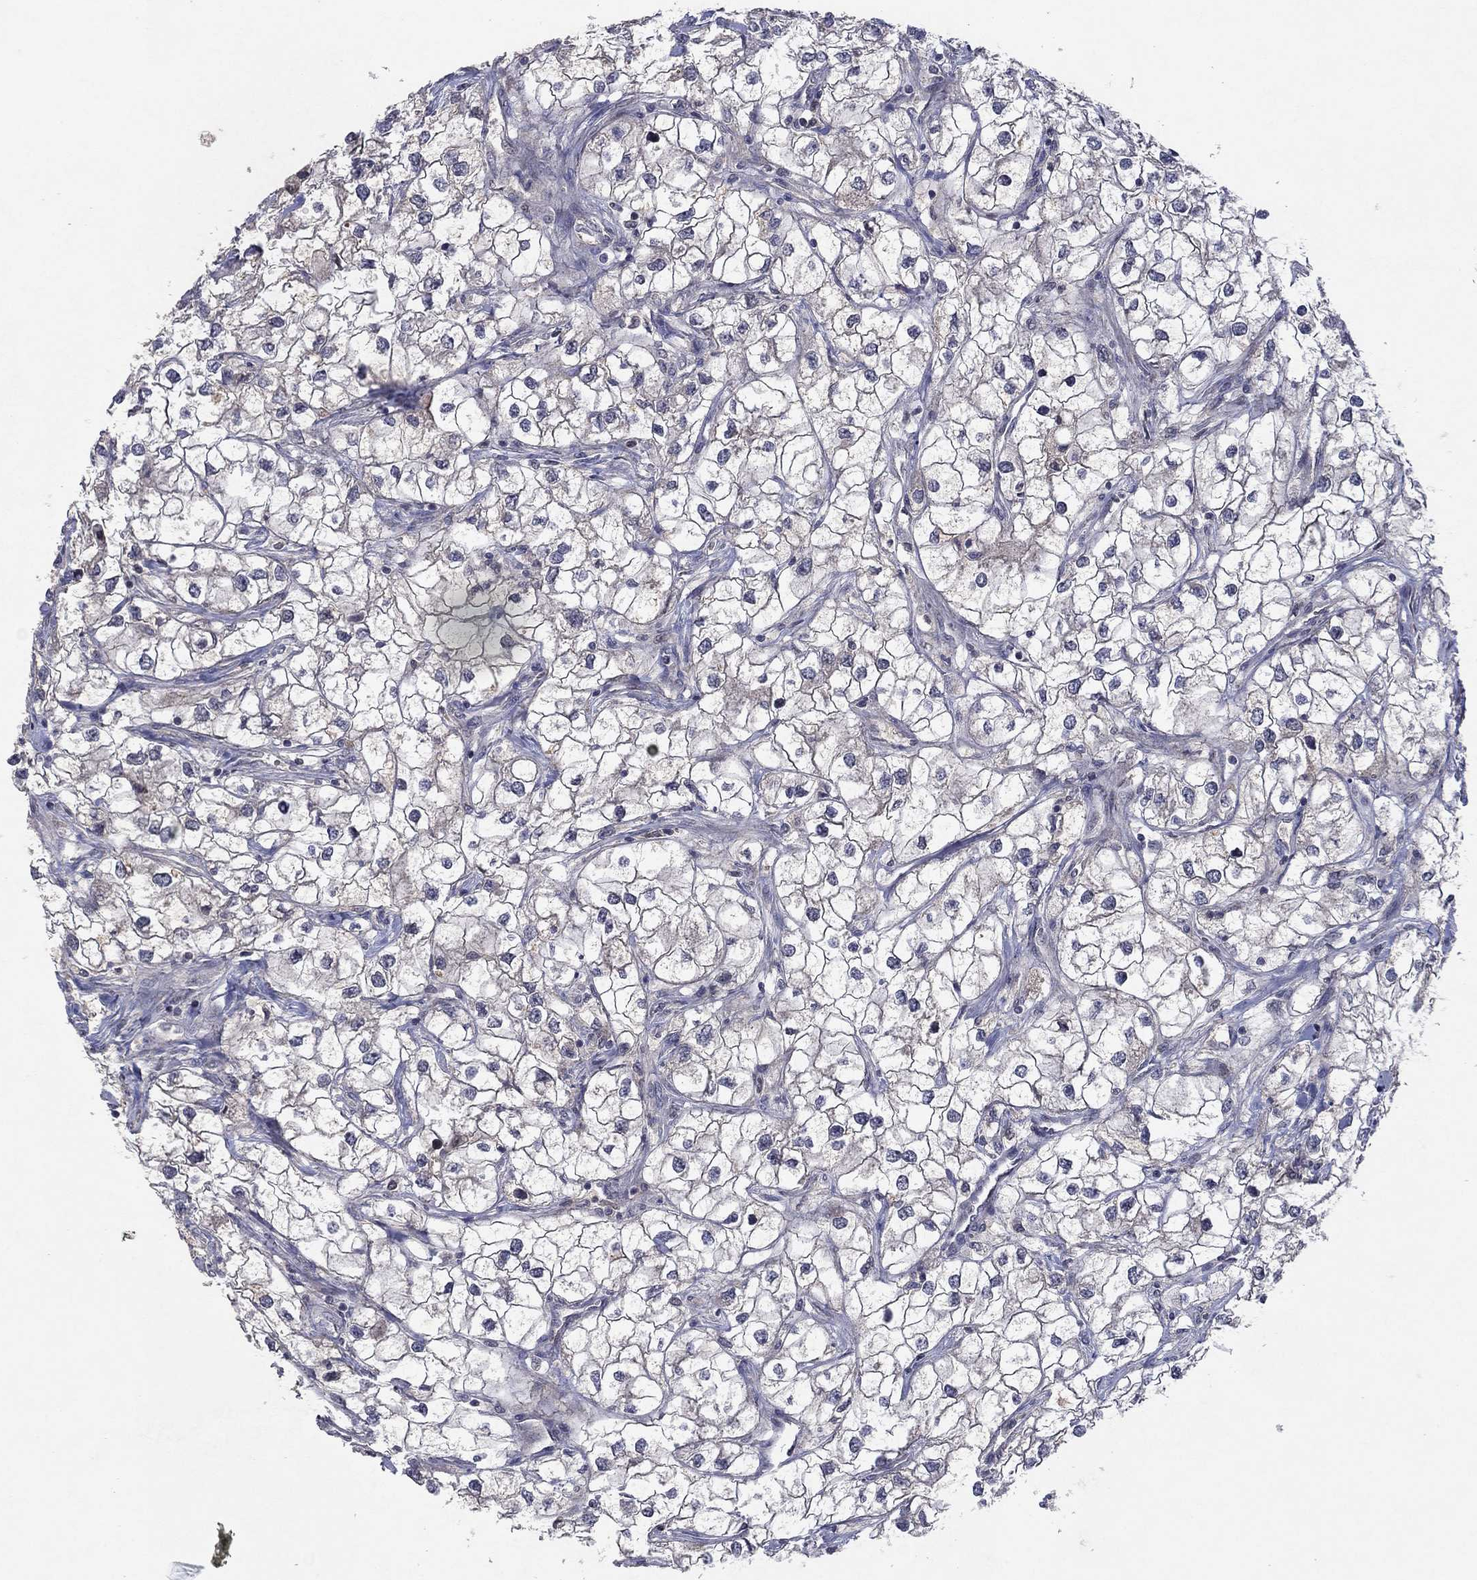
{"staining": {"intensity": "negative", "quantity": "none", "location": "none"}, "tissue": "renal cancer", "cell_type": "Tumor cells", "image_type": "cancer", "snomed": [{"axis": "morphology", "description": "Adenocarcinoma, NOS"}, {"axis": "topography", "description": "Kidney"}], "caption": "Renal cancer (adenocarcinoma) stained for a protein using immunohistochemistry (IHC) displays no positivity tumor cells.", "gene": "IL4", "patient": {"sex": "male", "age": 59}}